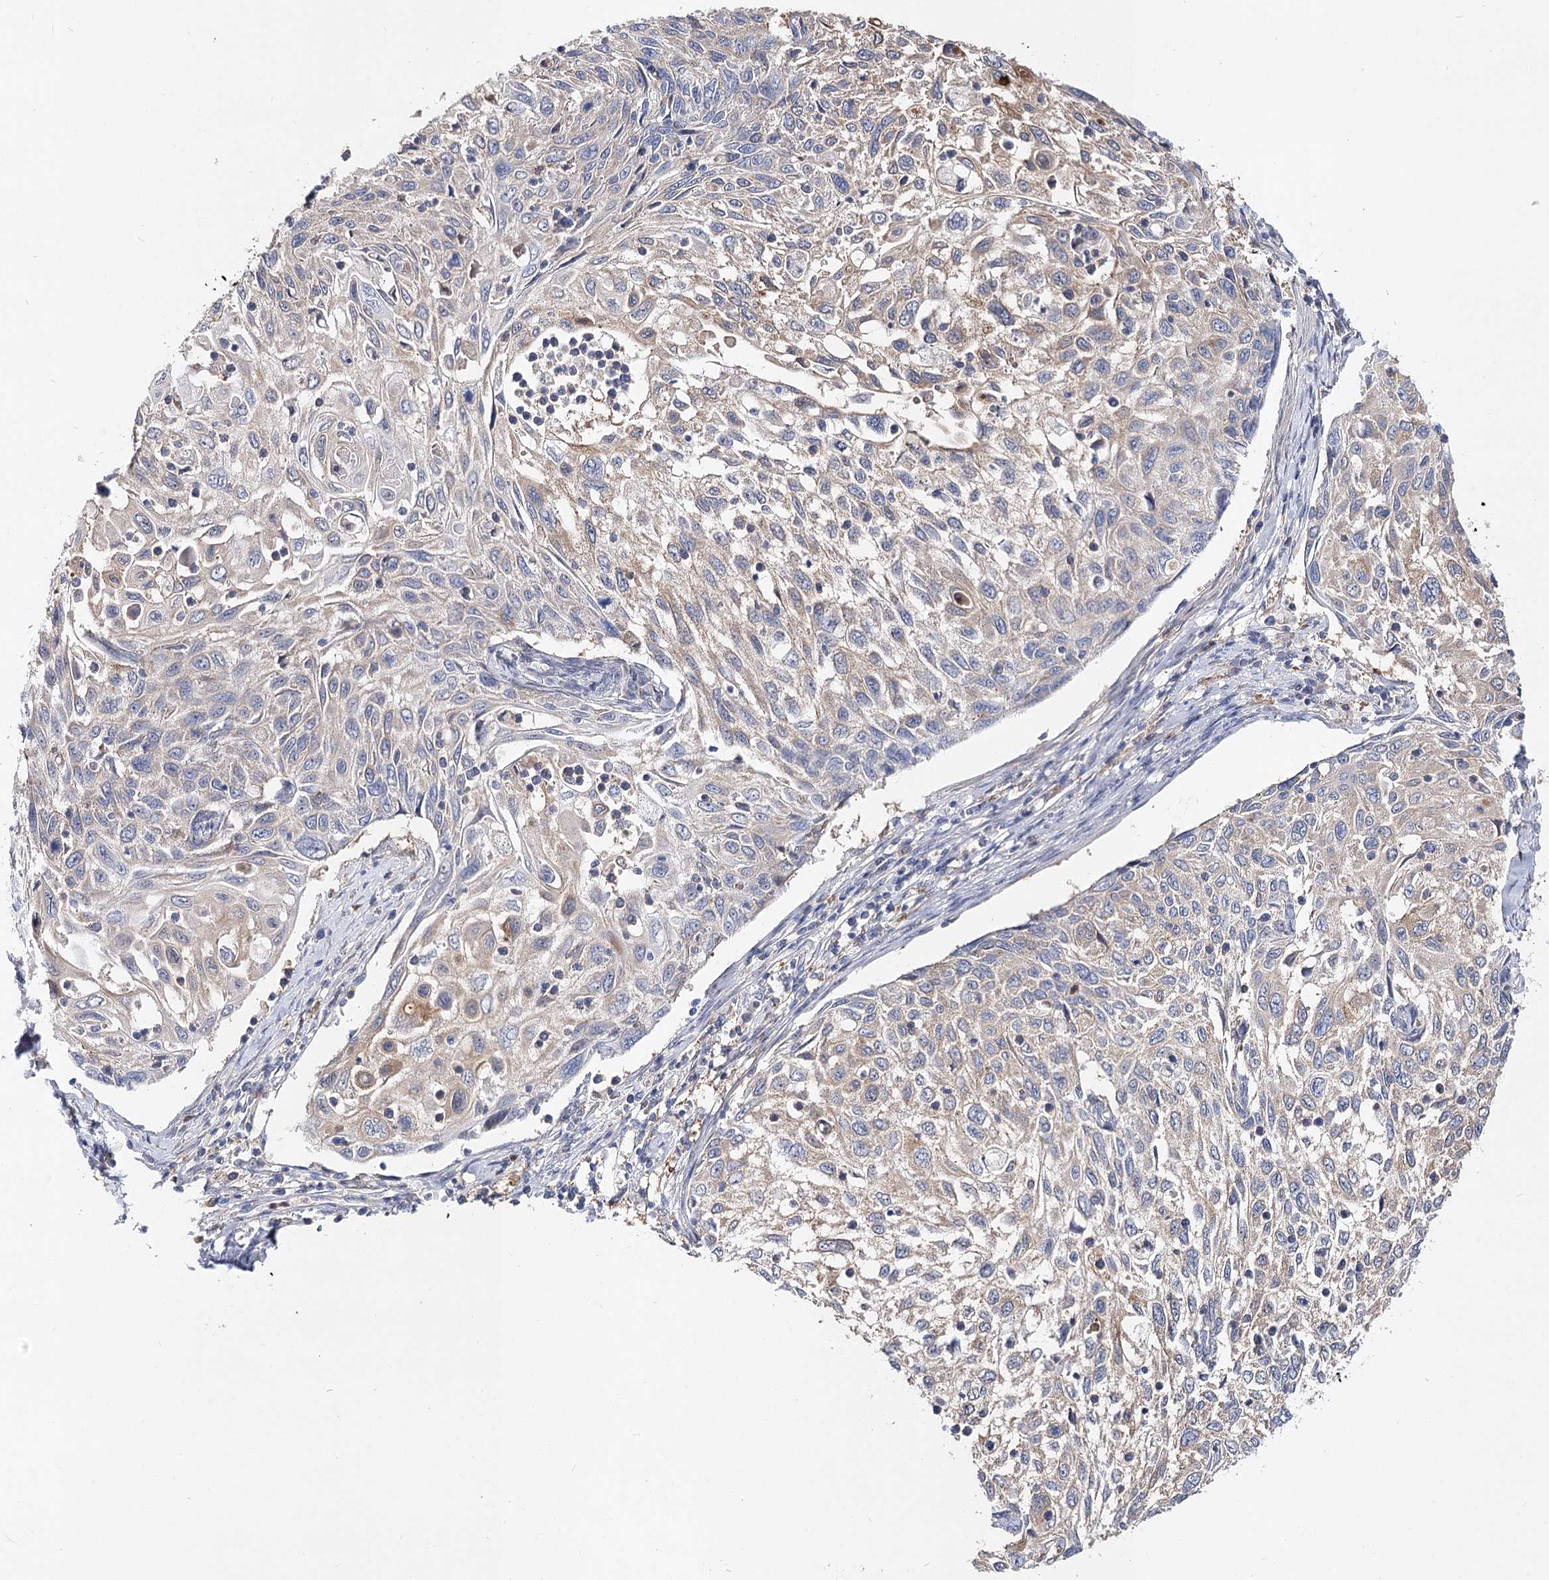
{"staining": {"intensity": "weak", "quantity": "<25%", "location": "cytoplasmic/membranous"}, "tissue": "cervical cancer", "cell_type": "Tumor cells", "image_type": "cancer", "snomed": [{"axis": "morphology", "description": "Squamous cell carcinoma, NOS"}, {"axis": "topography", "description": "Cervix"}], "caption": "This is an IHC photomicrograph of cervical squamous cell carcinoma. There is no staining in tumor cells.", "gene": "UGP2", "patient": {"sex": "female", "age": 70}}